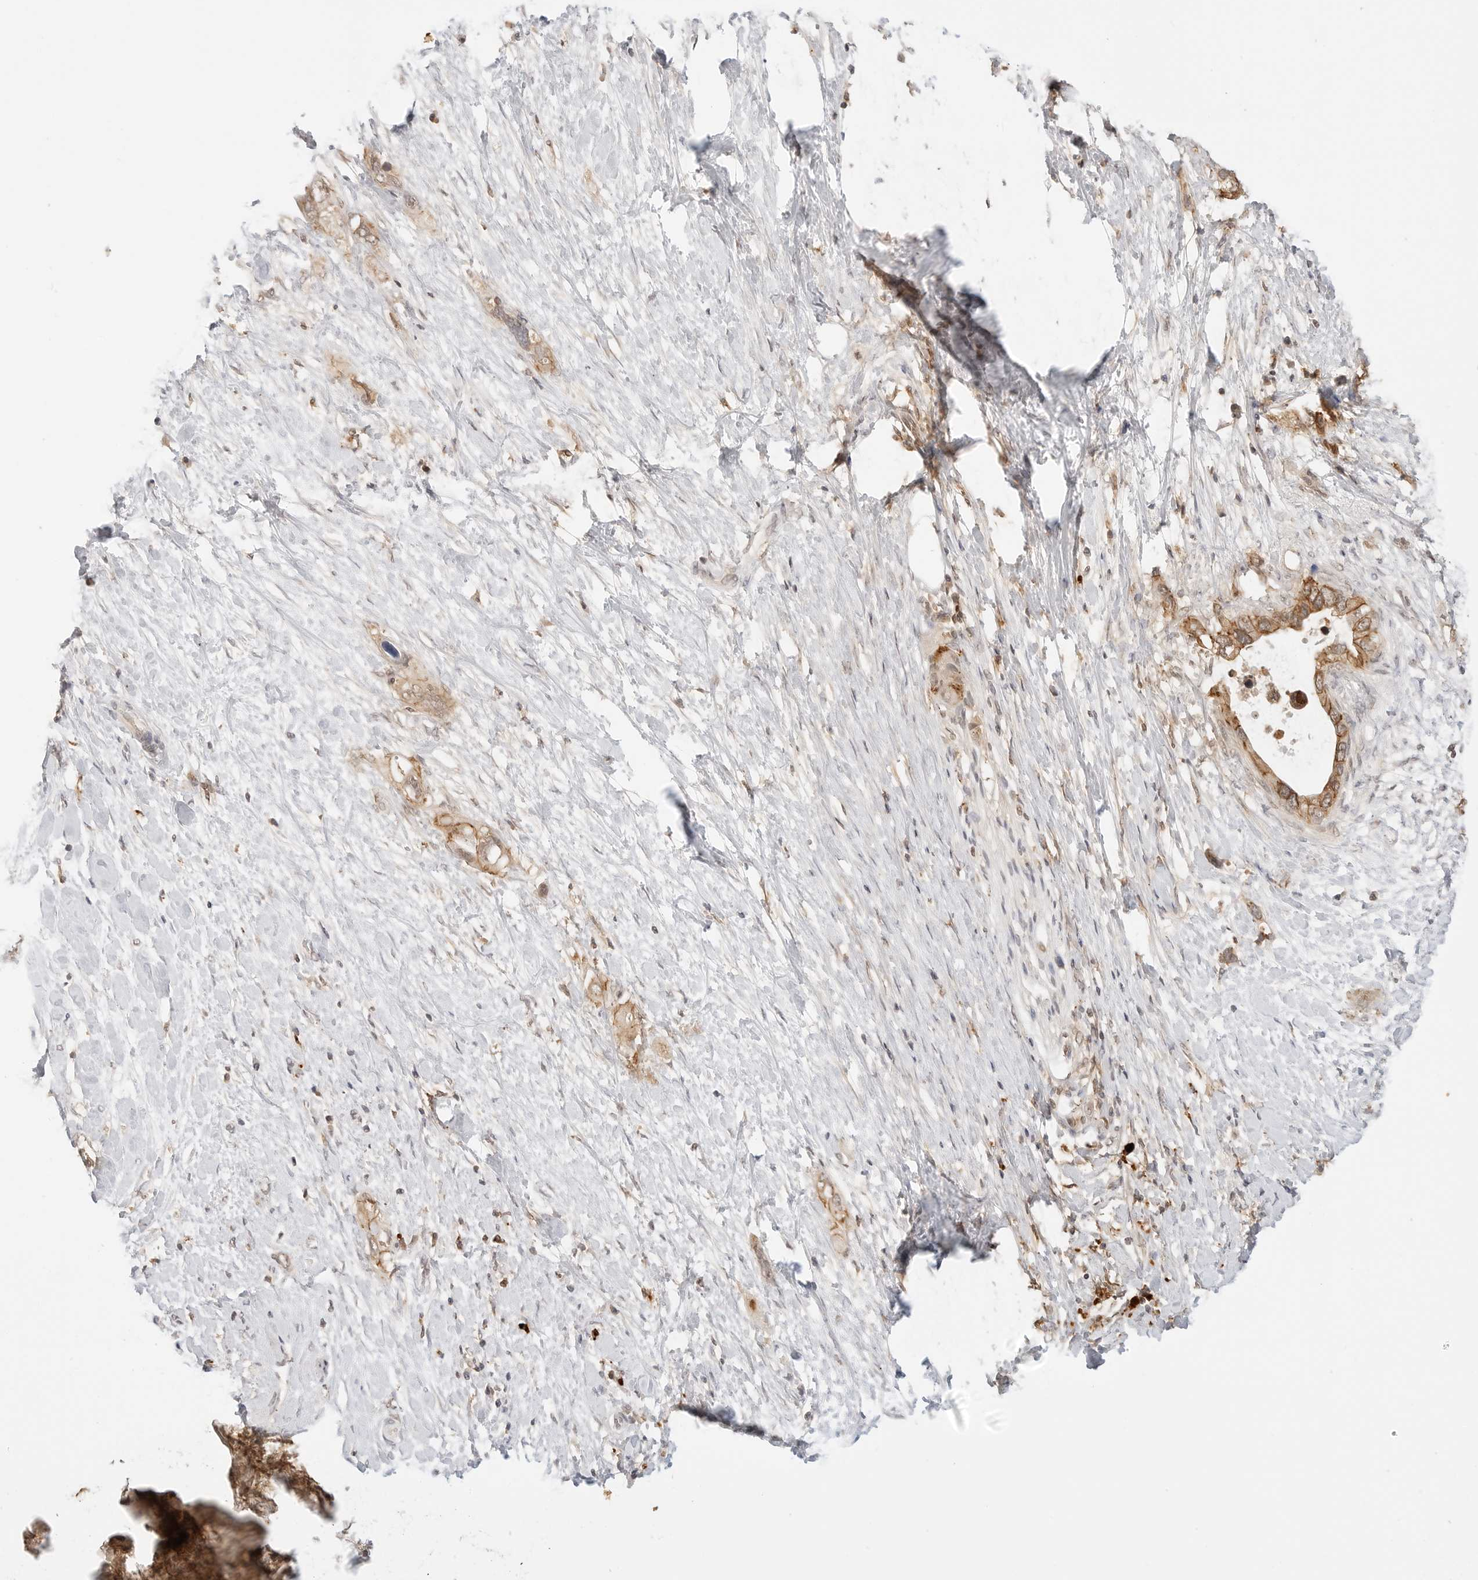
{"staining": {"intensity": "moderate", "quantity": ">75%", "location": "cytoplasmic/membranous"}, "tissue": "pancreatic cancer", "cell_type": "Tumor cells", "image_type": "cancer", "snomed": [{"axis": "morphology", "description": "Adenocarcinoma, NOS"}, {"axis": "topography", "description": "Pancreas"}], "caption": "Immunohistochemistry (IHC) of human pancreatic adenocarcinoma shows medium levels of moderate cytoplasmic/membranous positivity in approximately >75% of tumor cells.", "gene": "EPHA1", "patient": {"sex": "female", "age": 56}}